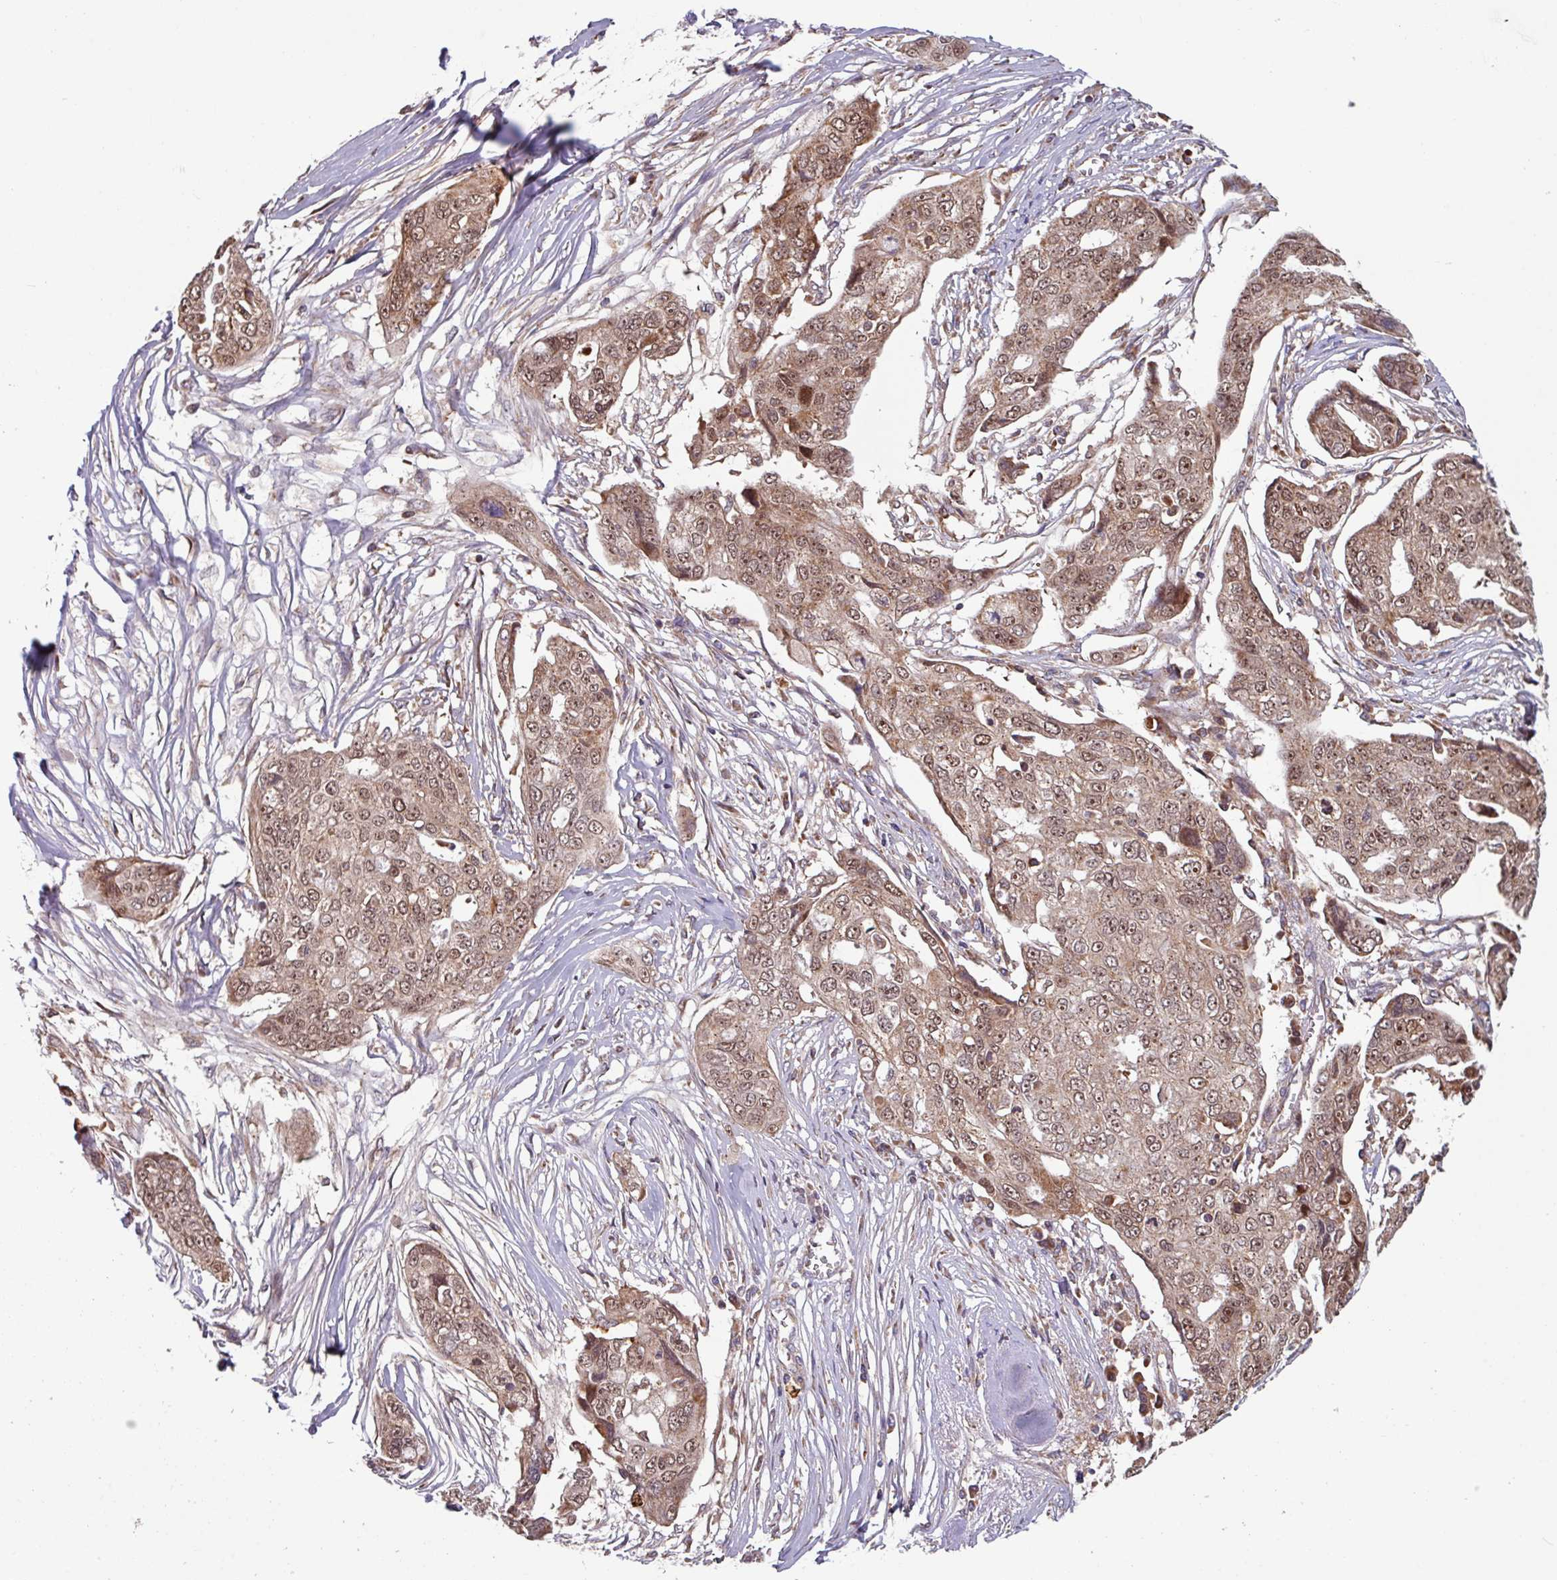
{"staining": {"intensity": "moderate", "quantity": ">75%", "location": "cytoplasmic/membranous,nuclear"}, "tissue": "ovarian cancer", "cell_type": "Tumor cells", "image_type": "cancer", "snomed": [{"axis": "morphology", "description": "Carcinoma, endometroid"}, {"axis": "topography", "description": "Ovary"}], "caption": "Tumor cells reveal medium levels of moderate cytoplasmic/membranous and nuclear expression in approximately >75% of cells in endometroid carcinoma (ovarian).", "gene": "COX7C", "patient": {"sex": "female", "age": 70}}